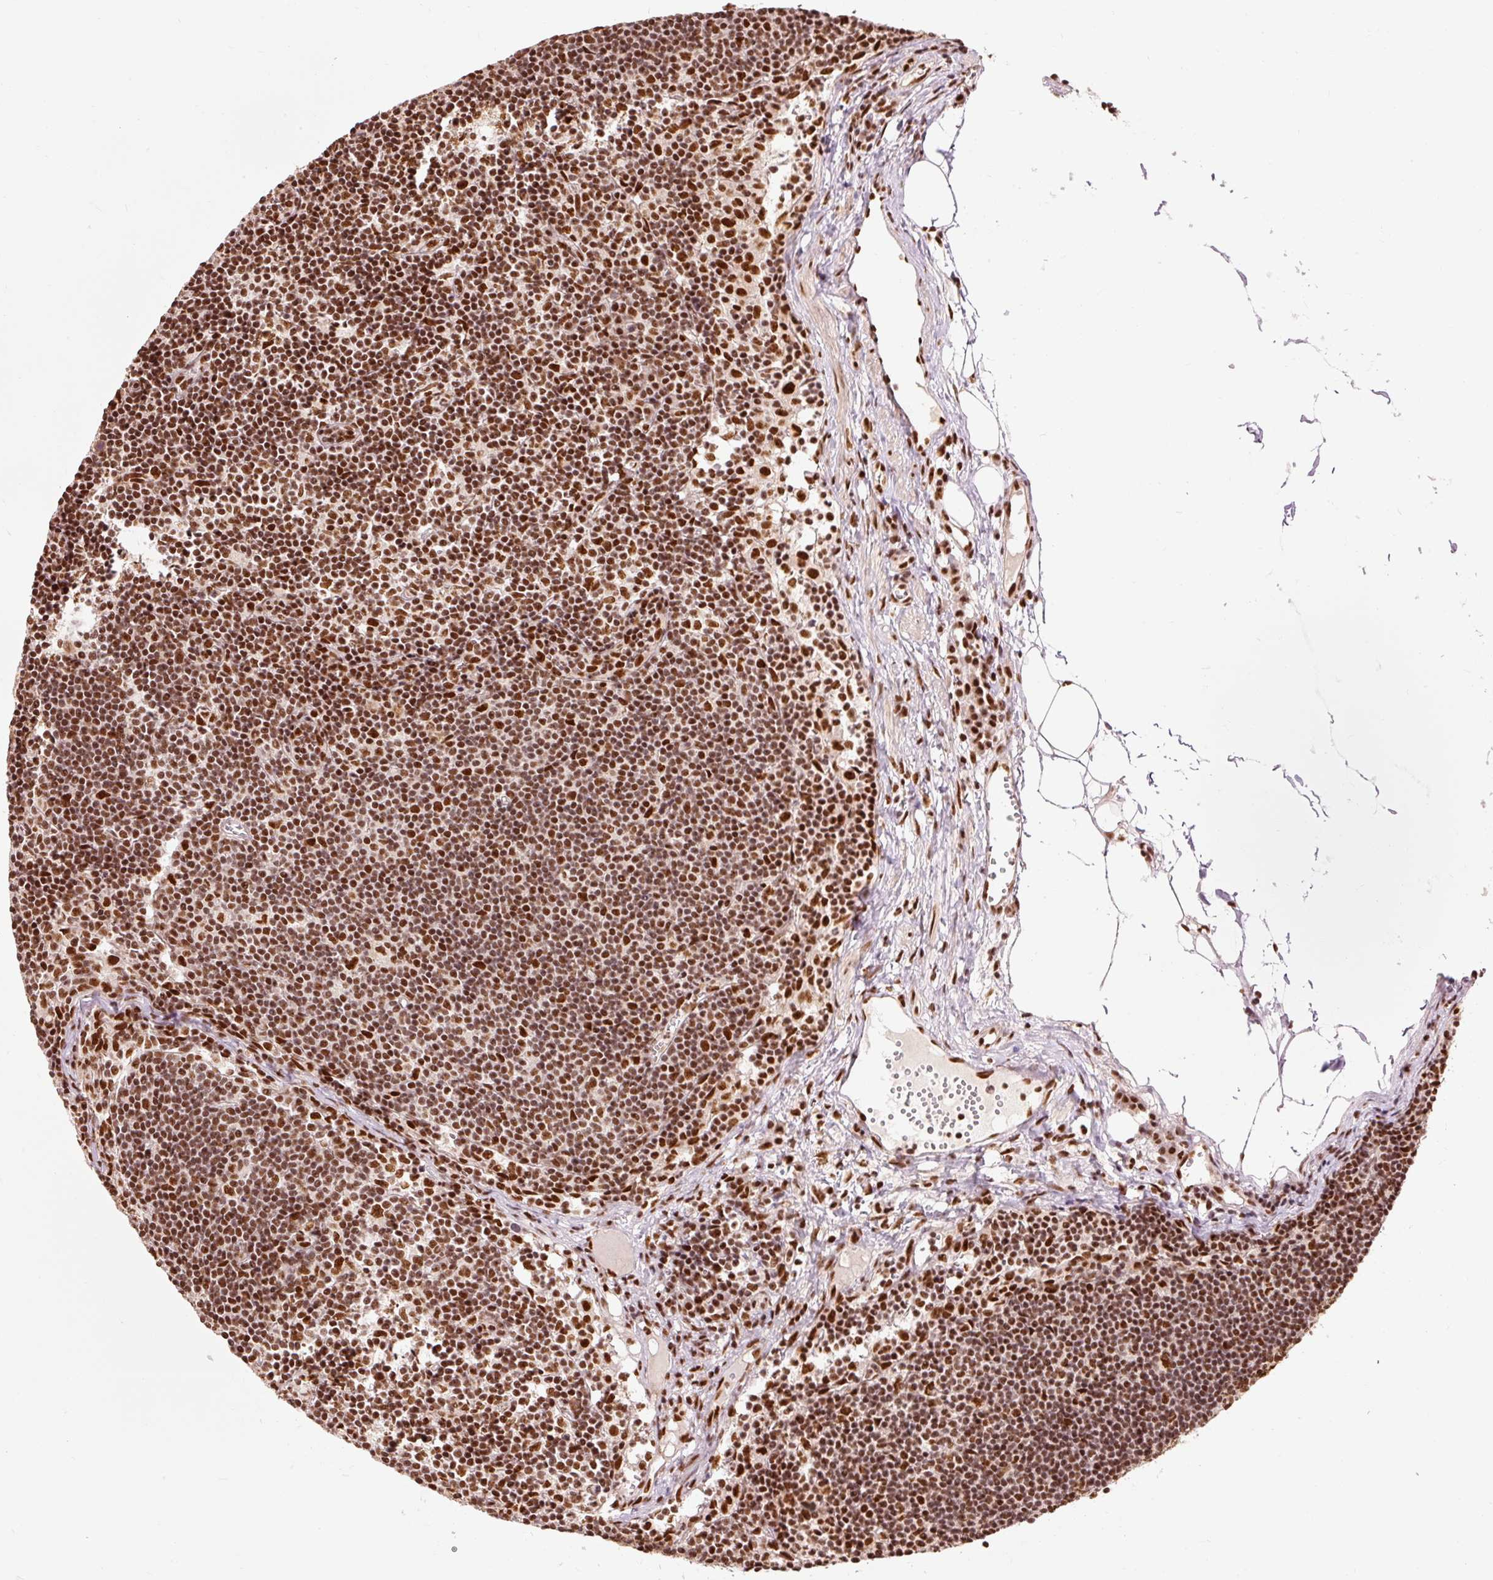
{"staining": {"intensity": "strong", "quantity": ">75%", "location": "nuclear"}, "tissue": "lymph node", "cell_type": "Non-germinal center cells", "image_type": "normal", "snomed": [{"axis": "morphology", "description": "Normal tissue, NOS"}, {"axis": "topography", "description": "Lymph node"}], "caption": "DAB immunohistochemical staining of benign lymph node reveals strong nuclear protein staining in approximately >75% of non-germinal center cells.", "gene": "ZBTB44", "patient": {"sex": "female", "age": 29}}